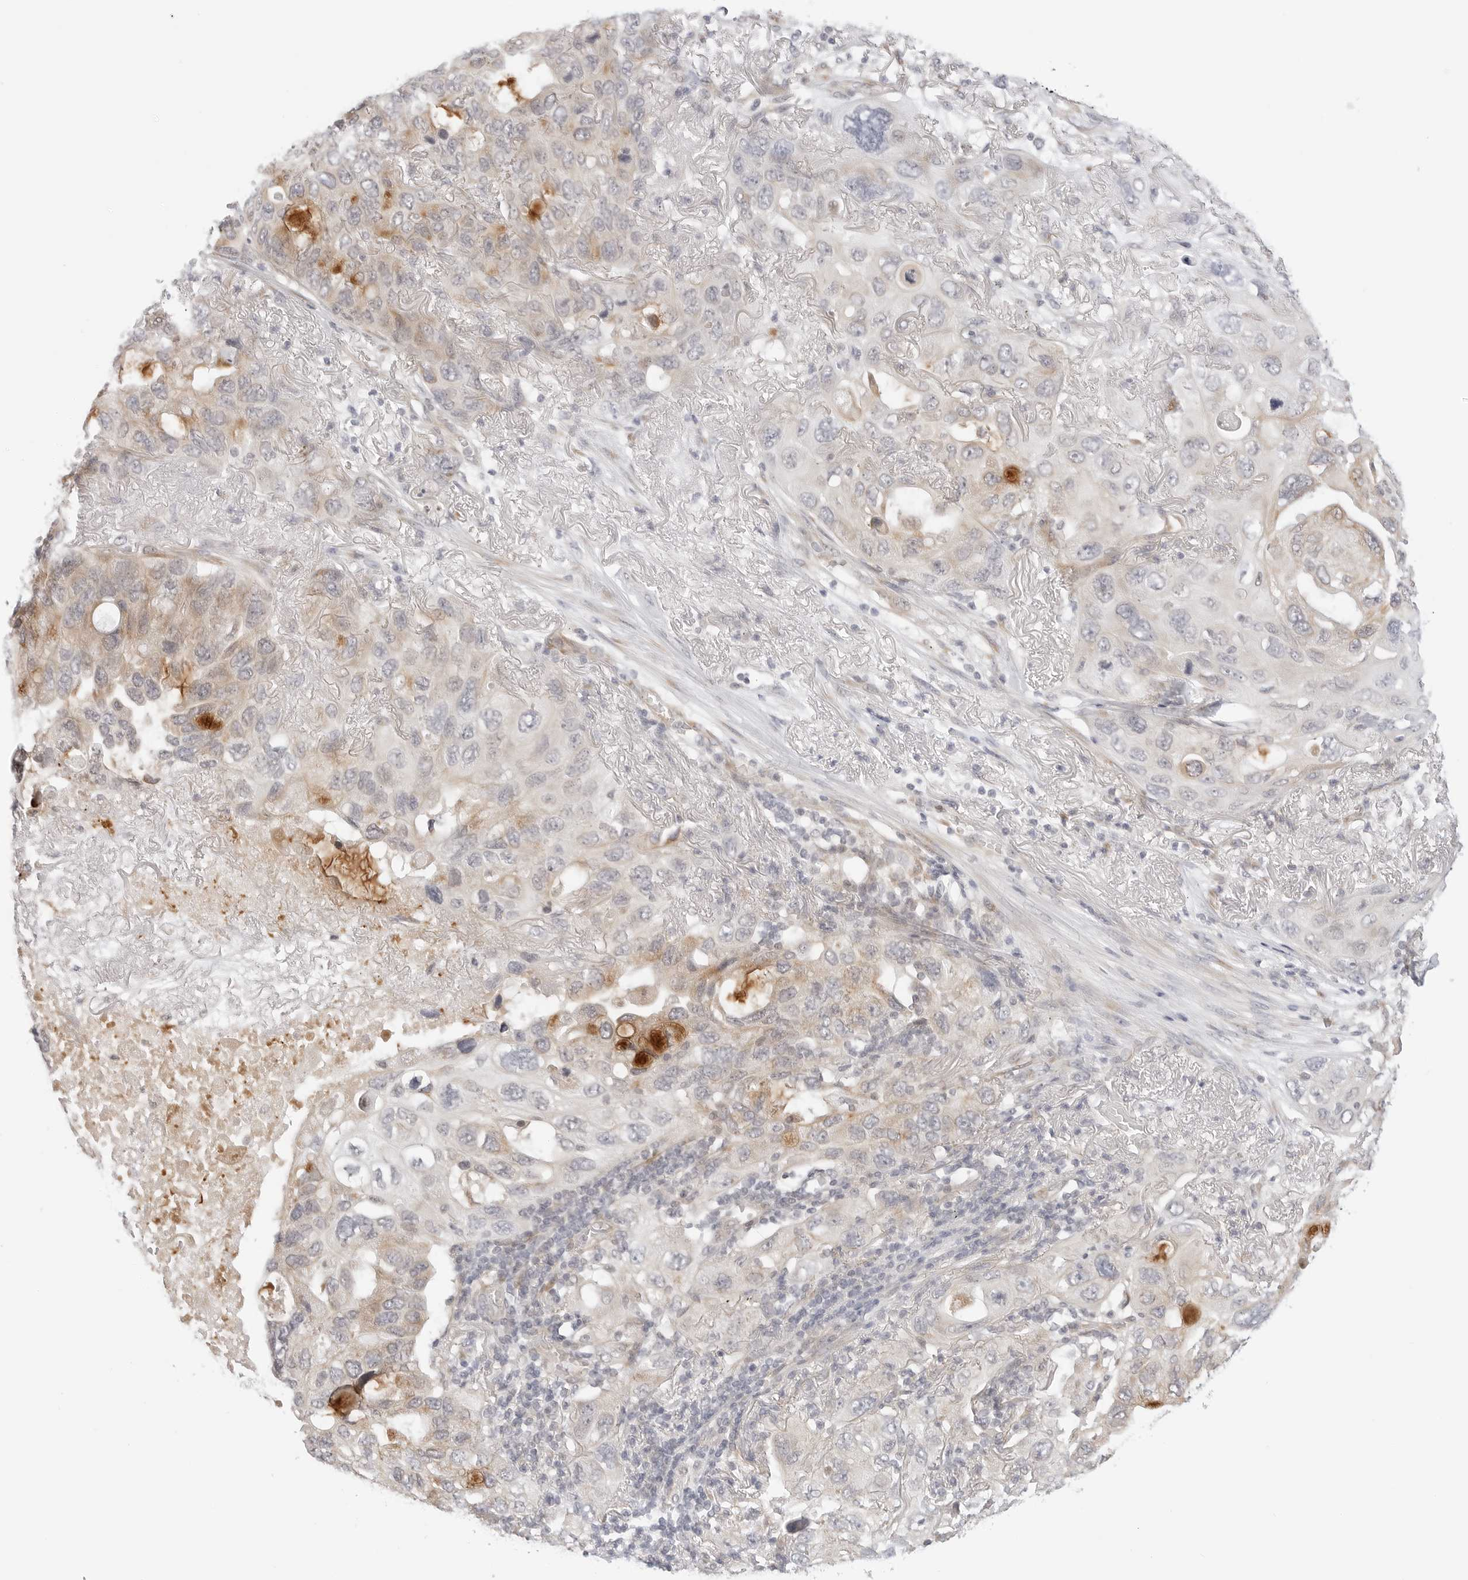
{"staining": {"intensity": "weak", "quantity": "25%-75%", "location": "cytoplasmic/membranous"}, "tissue": "lung cancer", "cell_type": "Tumor cells", "image_type": "cancer", "snomed": [{"axis": "morphology", "description": "Squamous cell carcinoma, NOS"}, {"axis": "topography", "description": "Lung"}], "caption": "This photomicrograph displays immunohistochemistry staining of human lung cancer (squamous cell carcinoma), with low weak cytoplasmic/membranous expression in about 25%-75% of tumor cells.", "gene": "TCP1", "patient": {"sex": "female", "age": 73}}